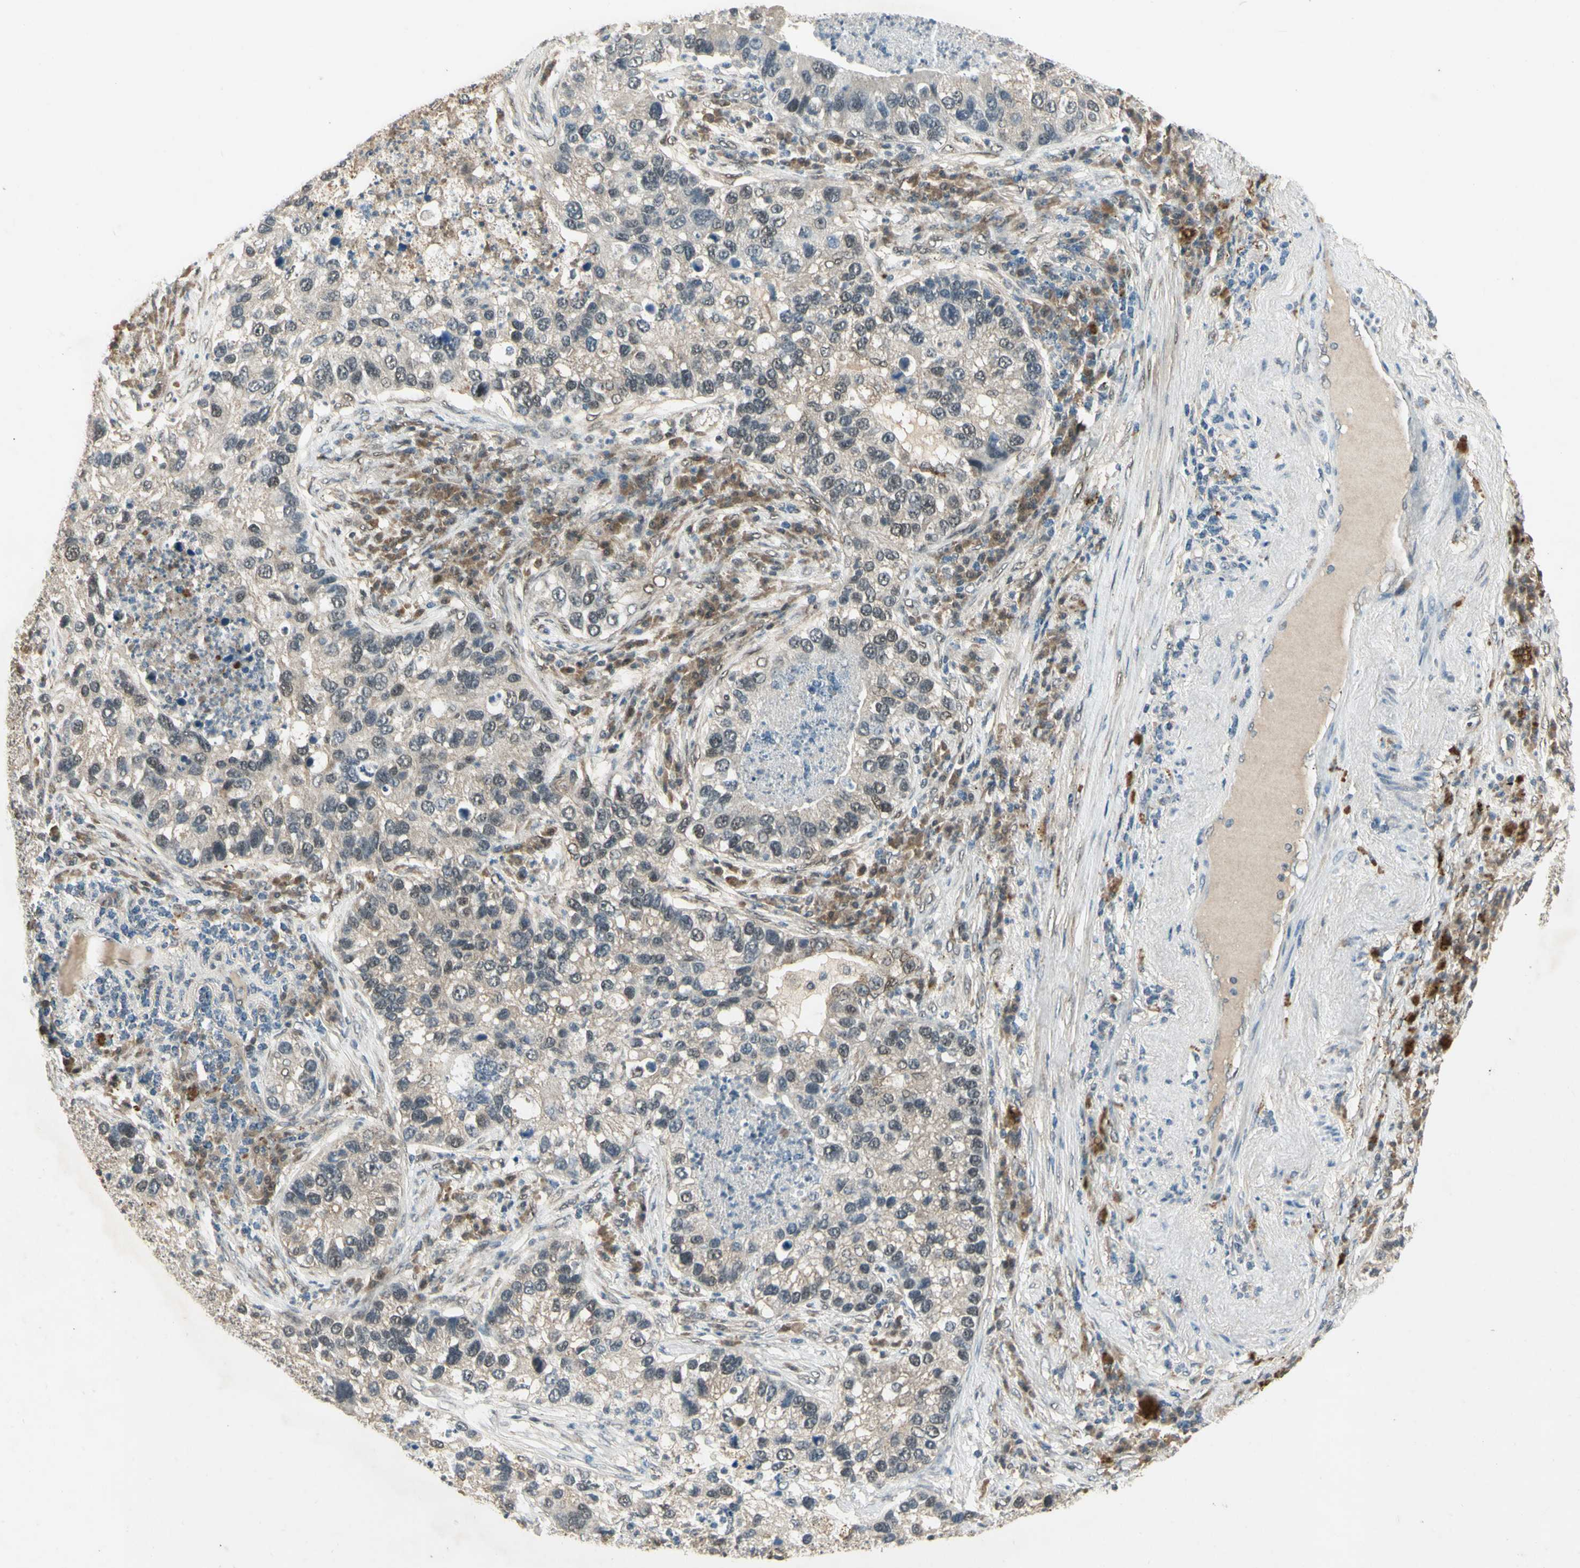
{"staining": {"intensity": "weak", "quantity": "25%-75%", "location": "cytoplasmic/membranous"}, "tissue": "lung cancer", "cell_type": "Tumor cells", "image_type": "cancer", "snomed": [{"axis": "morphology", "description": "Normal tissue, NOS"}, {"axis": "morphology", "description": "Adenocarcinoma, NOS"}, {"axis": "topography", "description": "Bronchus"}, {"axis": "topography", "description": "Lung"}], "caption": "Lung cancer tissue exhibits weak cytoplasmic/membranous expression in approximately 25%-75% of tumor cells, visualized by immunohistochemistry.", "gene": "PSMD5", "patient": {"sex": "male", "age": 54}}